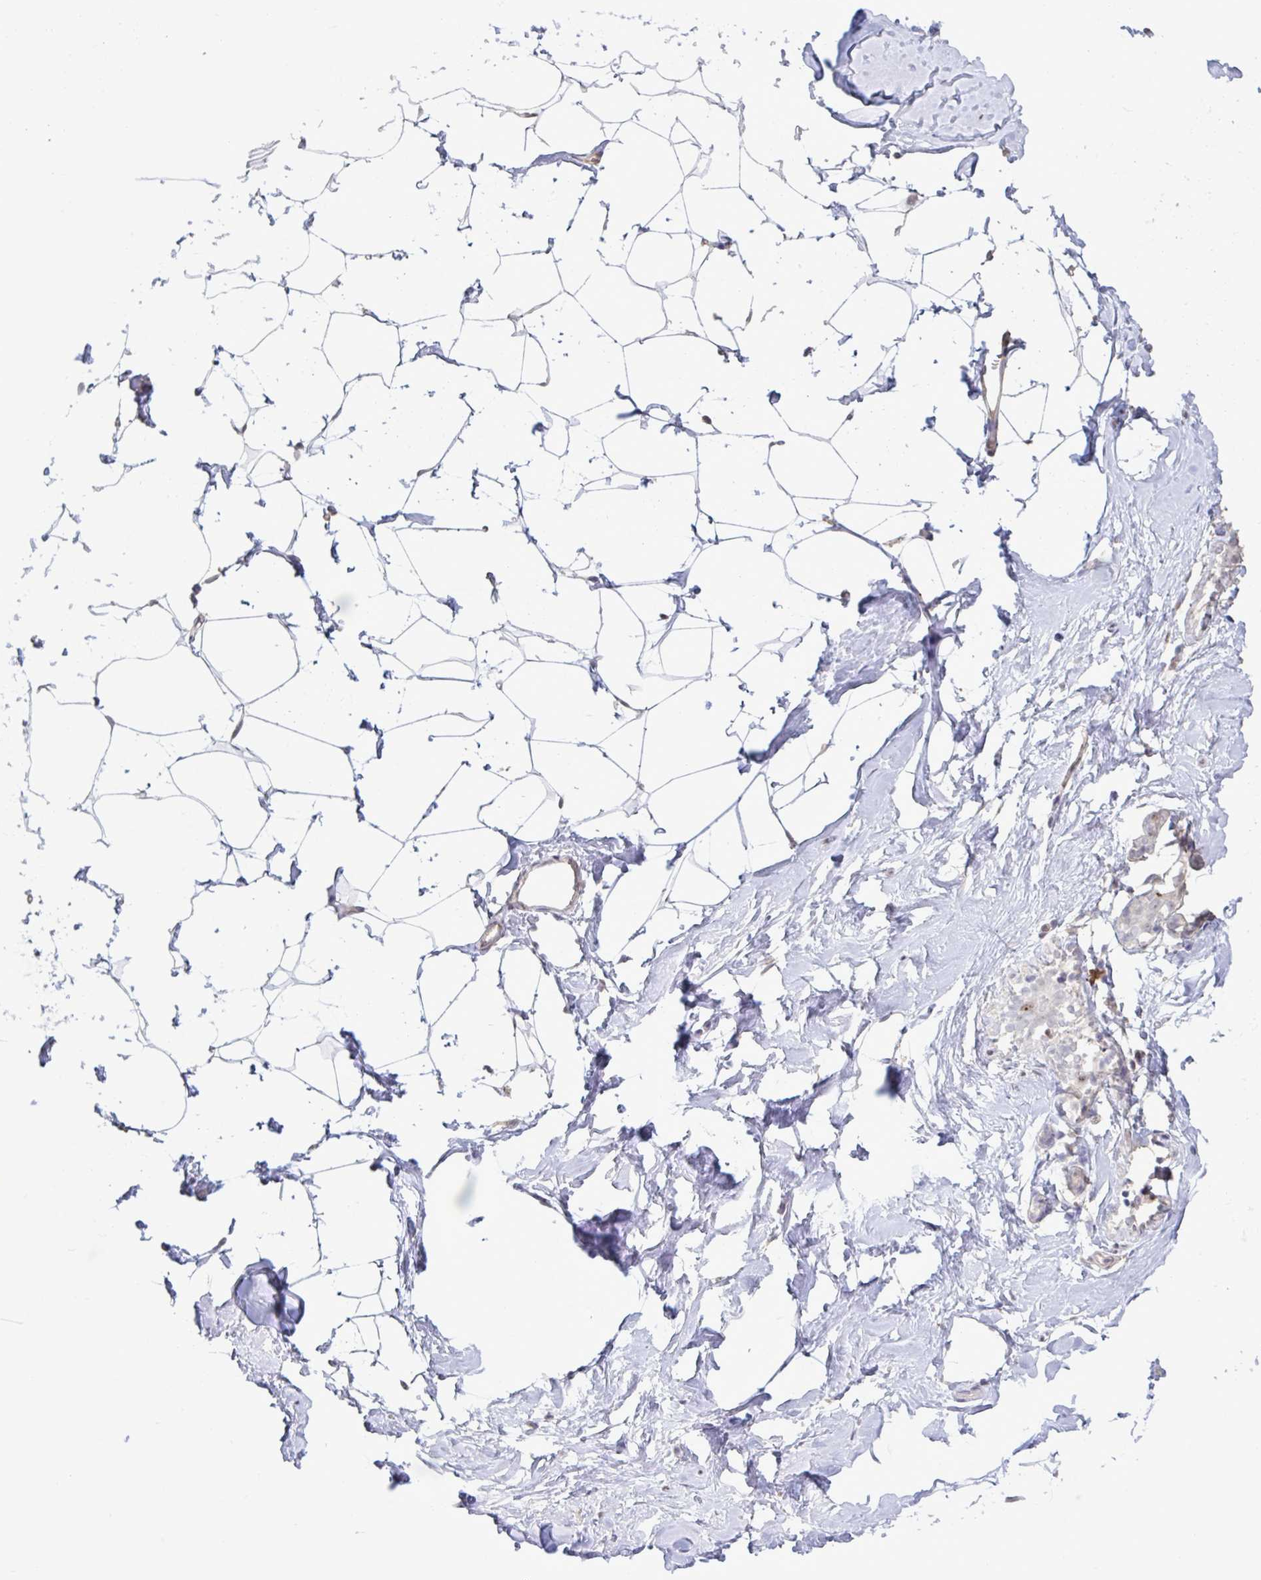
{"staining": {"intensity": "negative", "quantity": "none", "location": "none"}, "tissue": "breast", "cell_type": "Adipocytes", "image_type": "normal", "snomed": [{"axis": "morphology", "description": "Normal tissue, NOS"}, {"axis": "topography", "description": "Breast"}], "caption": "The photomicrograph displays no staining of adipocytes in normal breast. Nuclei are stained in blue.", "gene": "SETD7", "patient": {"sex": "female", "age": 32}}